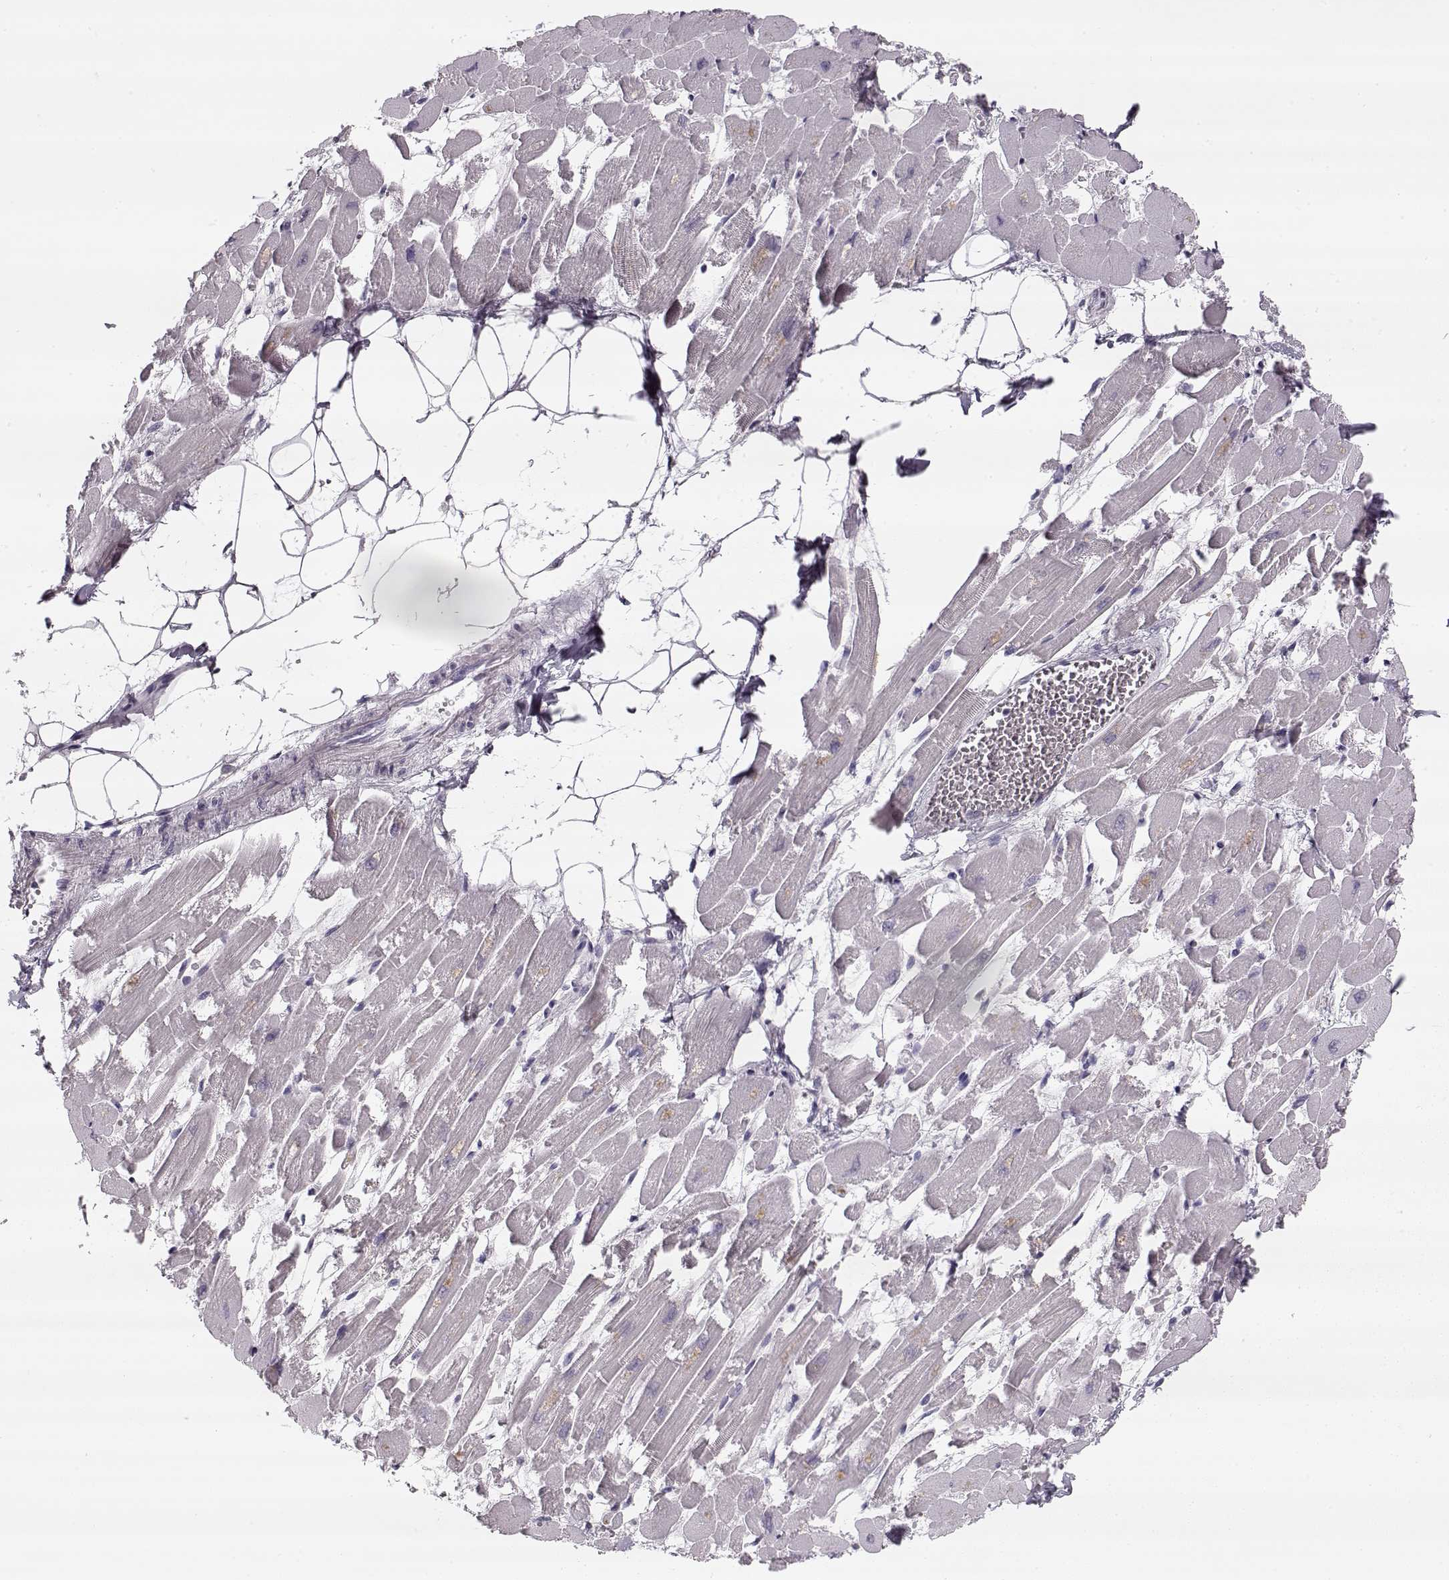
{"staining": {"intensity": "negative", "quantity": "none", "location": "none"}, "tissue": "heart muscle", "cell_type": "Cardiomyocytes", "image_type": "normal", "snomed": [{"axis": "morphology", "description": "Normal tissue, NOS"}, {"axis": "topography", "description": "Heart"}], "caption": "Cardiomyocytes show no significant protein expression in unremarkable heart muscle.", "gene": "PNMT", "patient": {"sex": "female", "age": 52}}